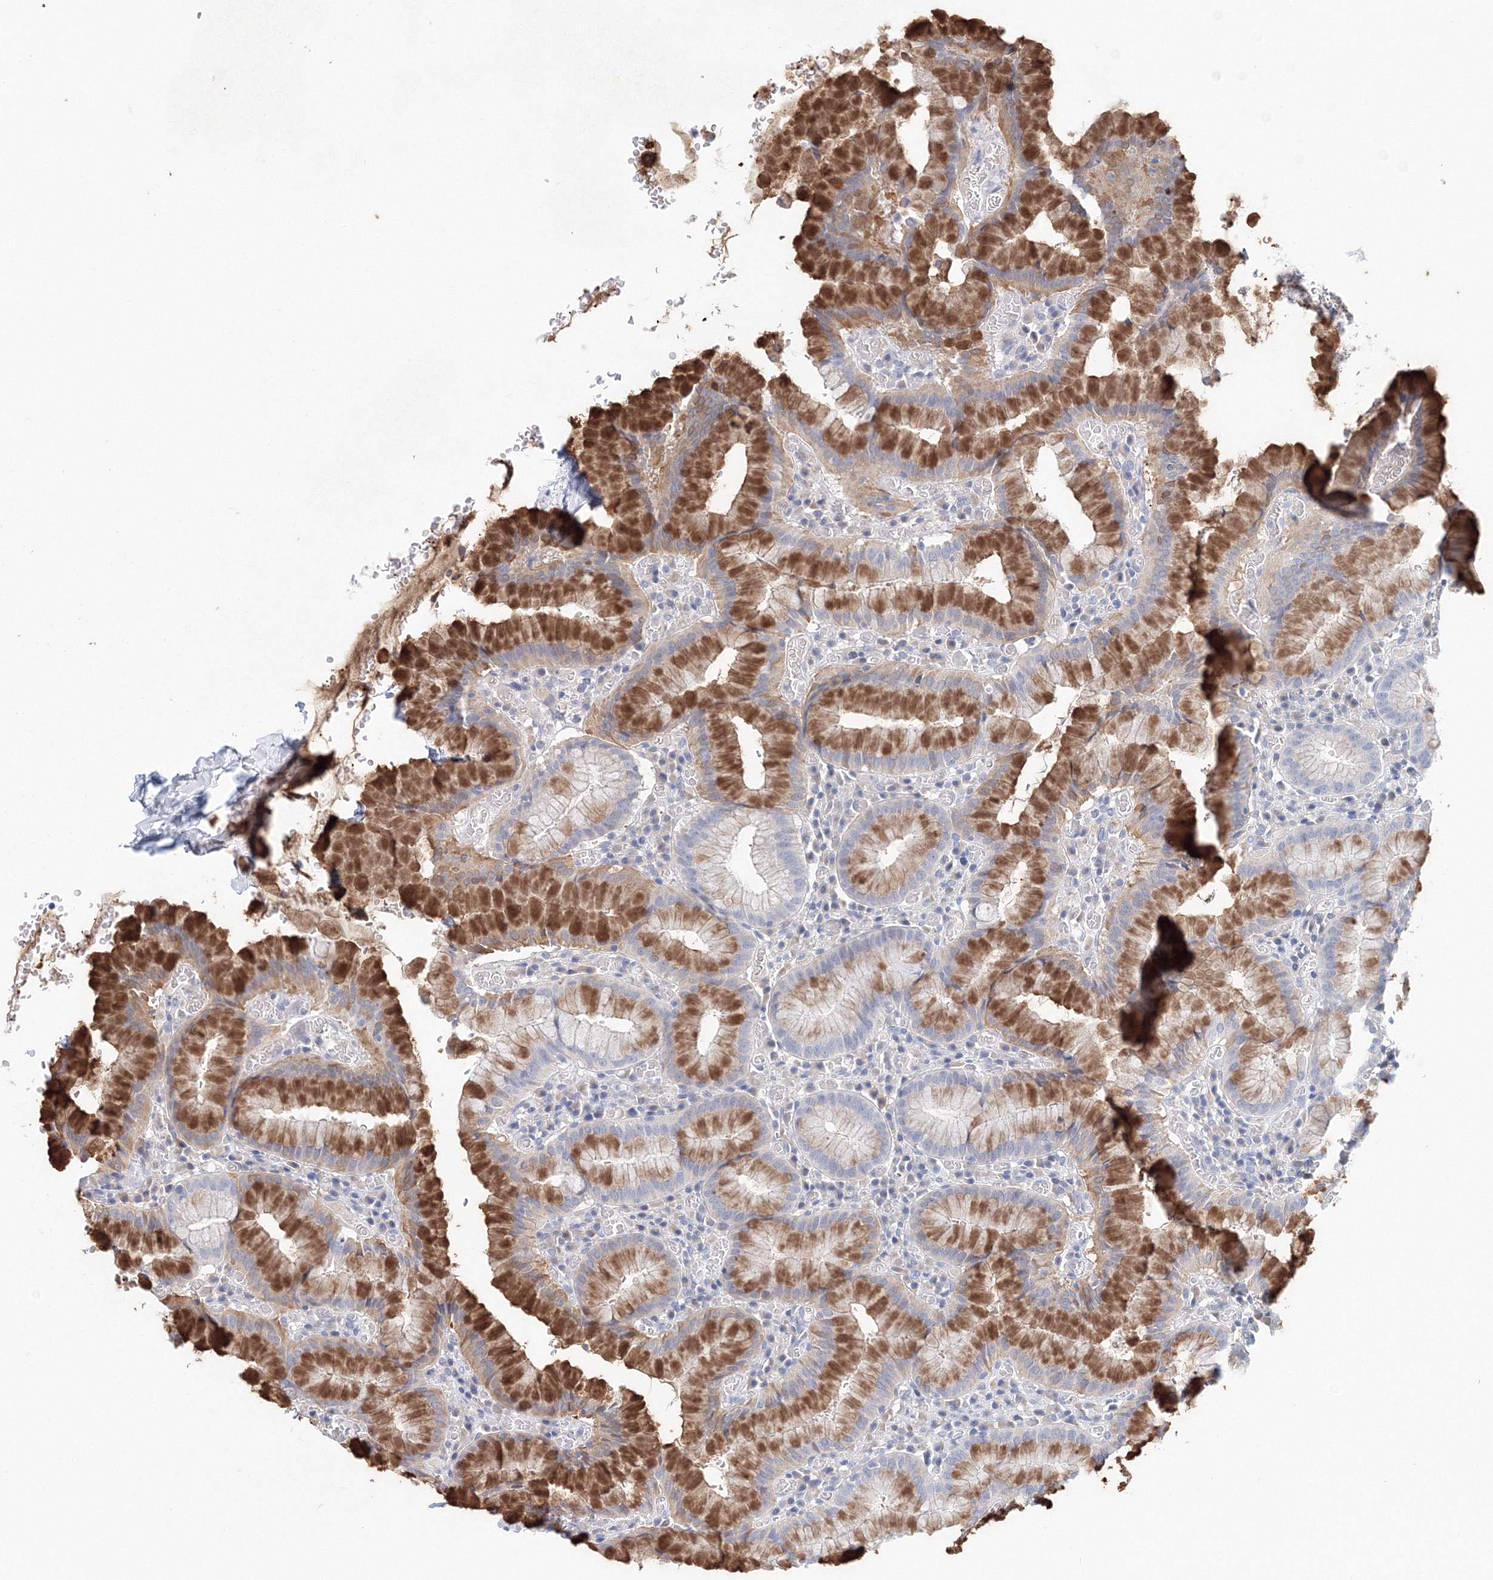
{"staining": {"intensity": "moderate", "quantity": "25%-75%", "location": "cytoplasmic/membranous"}, "tissue": "stomach", "cell_type": "Glandular cells", "image_type": "normal", "snomed": [{"axis": "morphology", "description": "Normal tissue, NOS"}, {"axis": "topography", "description": "Stomach"}], "caption": "Immunohistochemical staining of normal human stomach displays medium levels of moderate cytoplasmic/membranous expression in approximately 25%-75% of glandular cells. (IHC, brightfield microscopy, high magnification).", "gene": "LRRIQ4", "patient": {"sex": "male", "age": 55}}